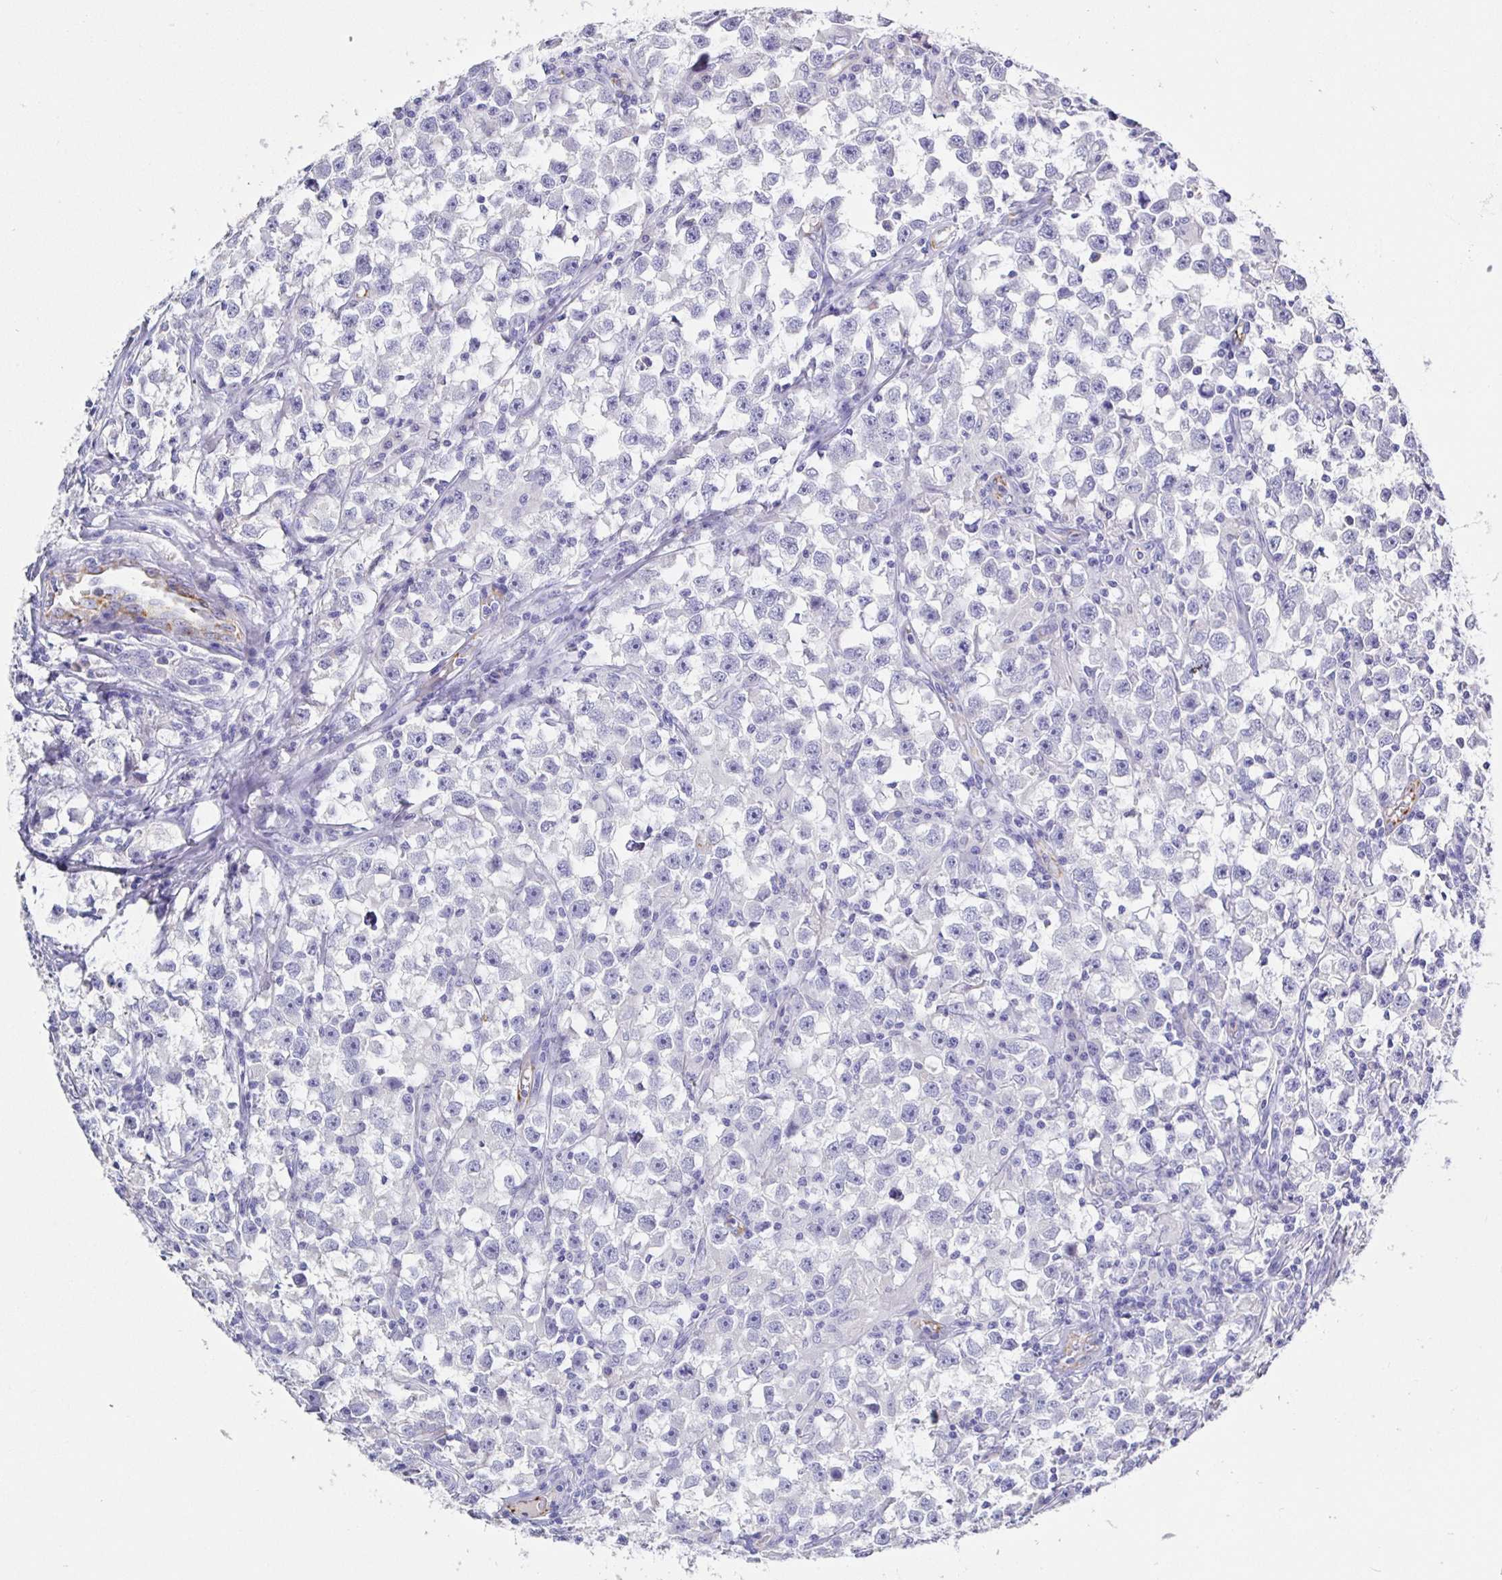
{"staining": {"intensity": "negative", "quantity": "none", "location": "none"}, "tissue": "testis cancer", "cell_type": "Tumor cells", "image_type": "cancer", "snomed": [{"axis": "morphology", "description": "Seminoma, NOS"}, {"axis": "topography", "description": "Testis"}], "caption": "Tumor cells show no significant protein expression in testis seminoma.", "gene": "MAOA", "patient": {"sex": "male", "age": 33}}